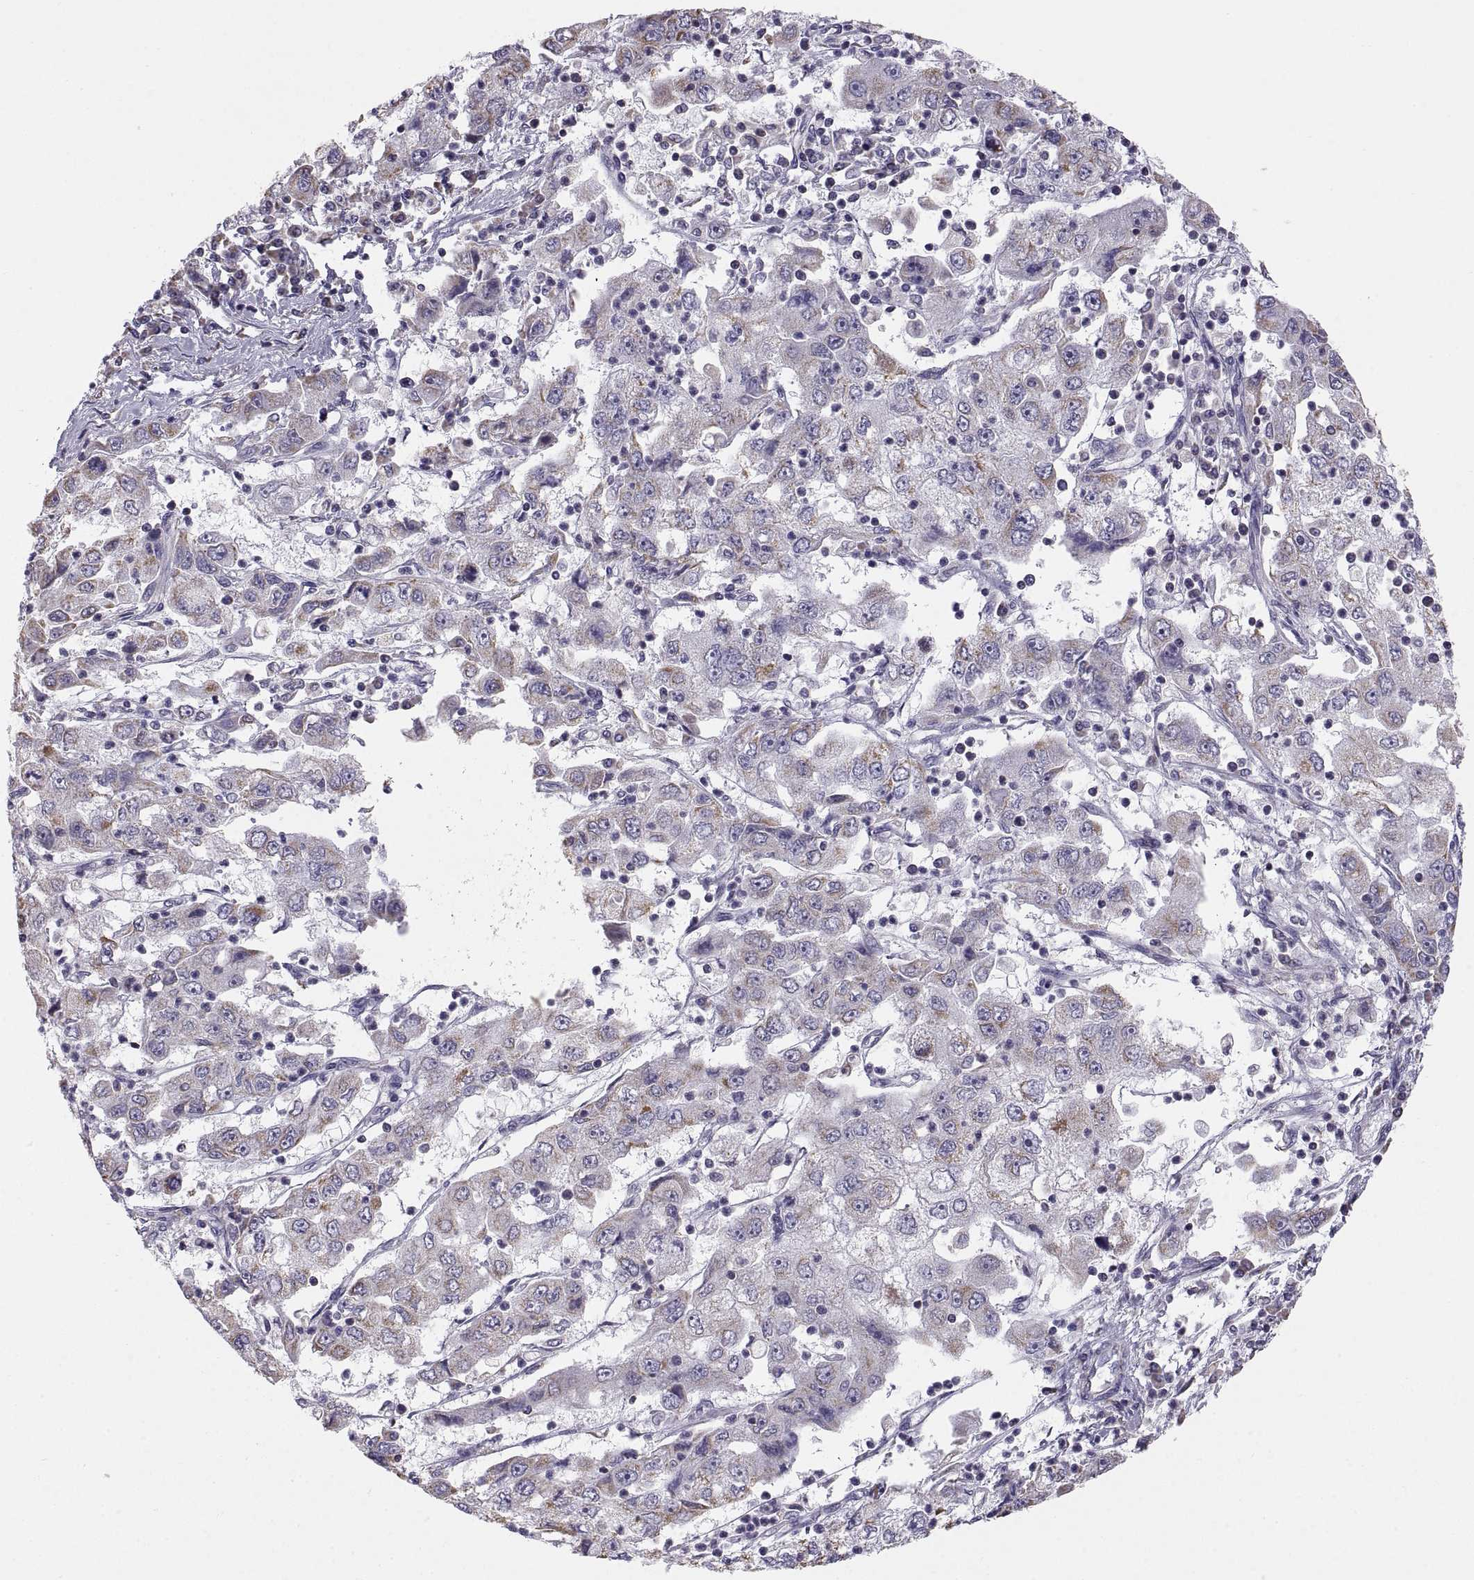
{"staining": {"intensity": "weak", "quantity": "<25%", "location": "cytoplasmic/membranous"}, "tissue": "cervical cancer", "cell_type": "Tumor cells", "image_type": "cancer", "snomed": [{"axis": "morphology", "description": "Squamous cell carcinoma, NOS"}, {"axis": "topography", "description": "Cervix"}], "caption": "Immunohistochemistry (IHC) of cervical squamous cell carcinoma displays no expression in tumor cells.", "gene": "TNNC1", "patient": {"sex": "female", "age": 36}}